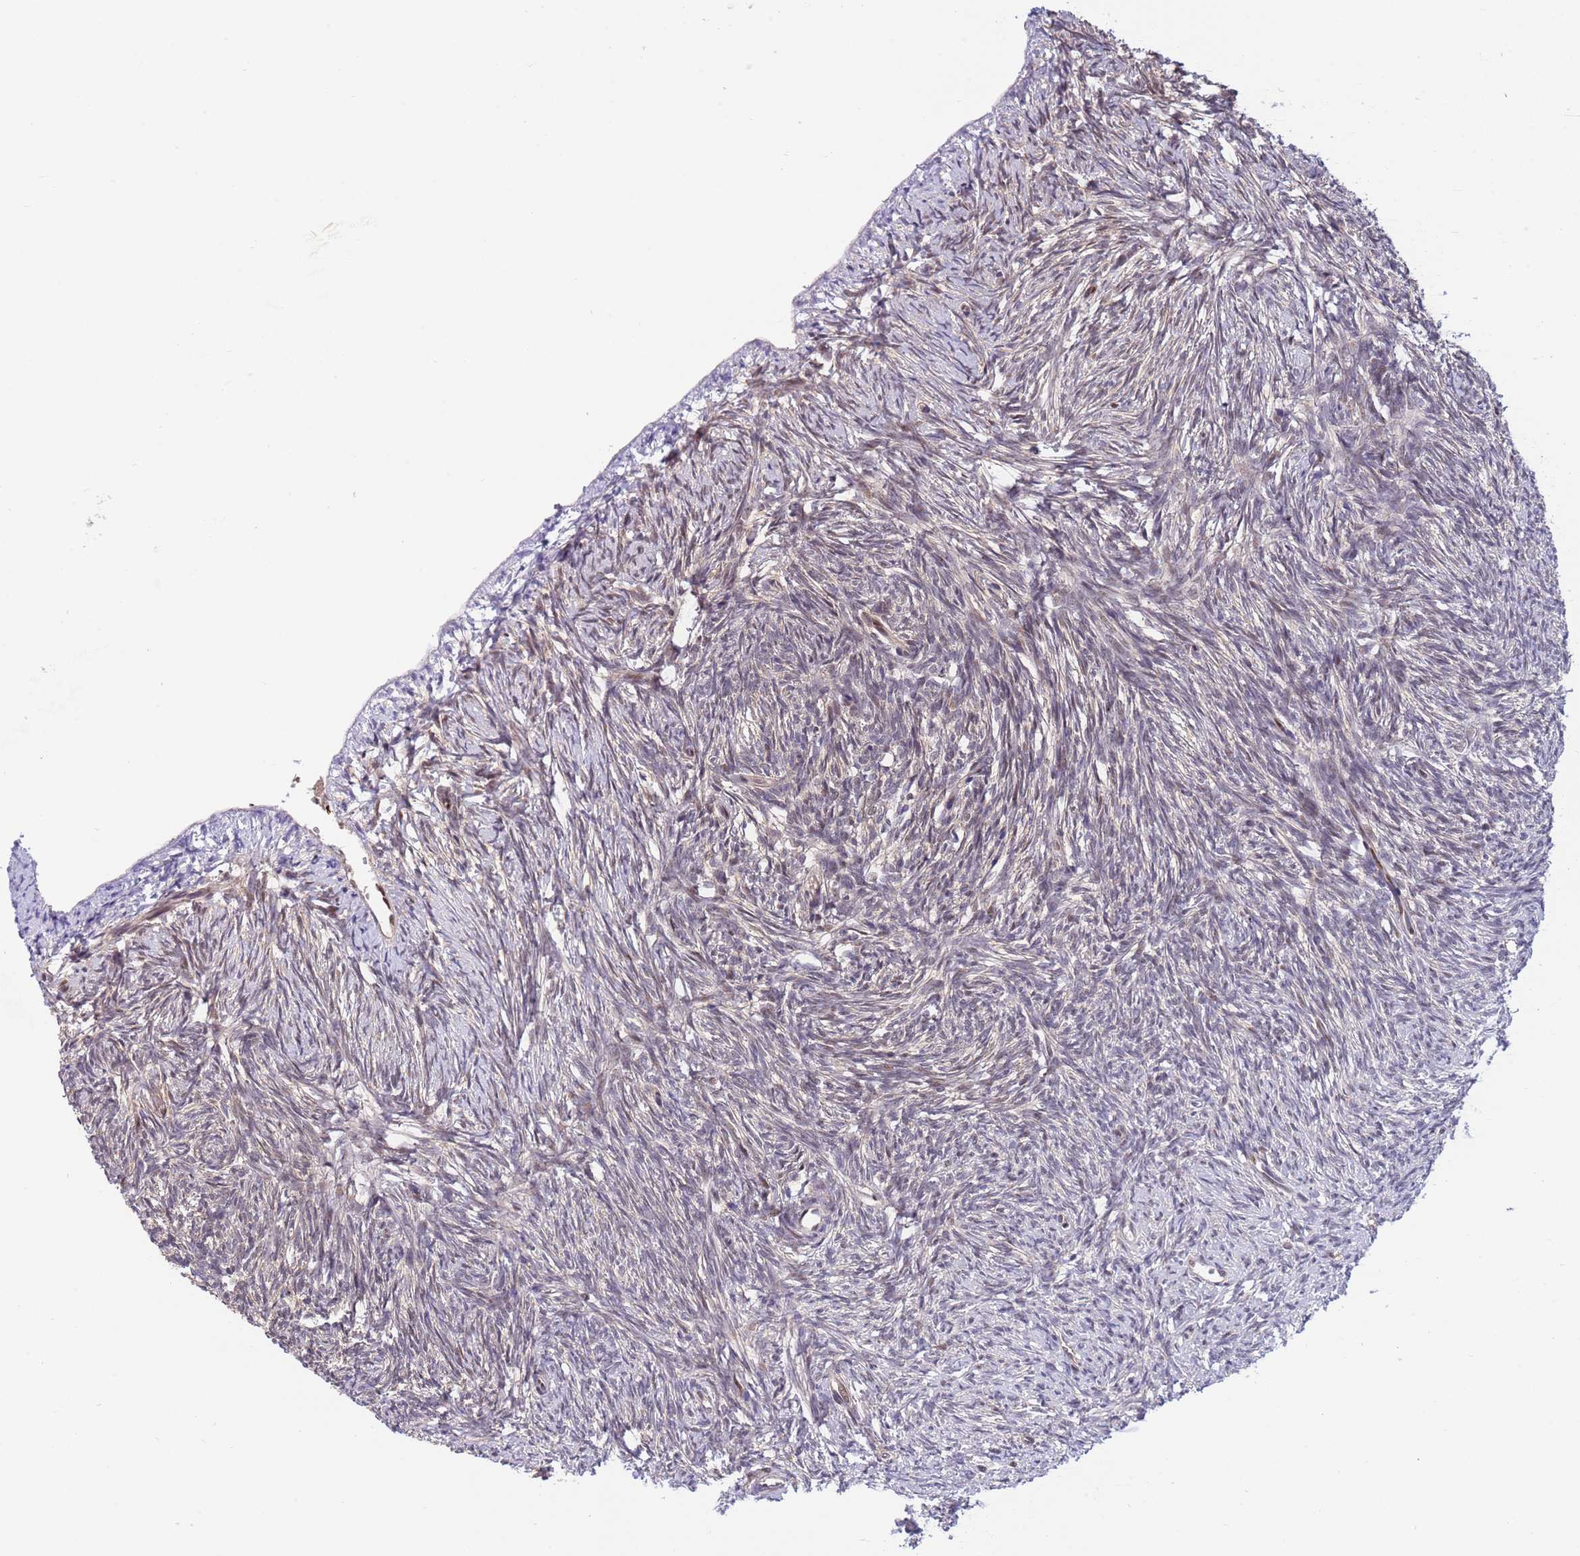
{"staining": {"intensity": "negative", "quantity": "none", "location": "none"}, "tissue": "ovary", "cell_type": "Ovarian stroma cells", "image_type": "normal", "snomed": [{"axis": "morphology", "description": "Normal tissue, NOS"}, {"axis": "topography", "description": "Ovary"}], "caption": "High magnification brightfield microscopy of normal ovary stained with DAB (3,3'-diaminobenzidine) (brown) and counterstained with hematoxylin (blue): ovarian stroma cells show no significant expression.", "gene": "TBX10", "patient": {"sex": "female", "age": 51}}